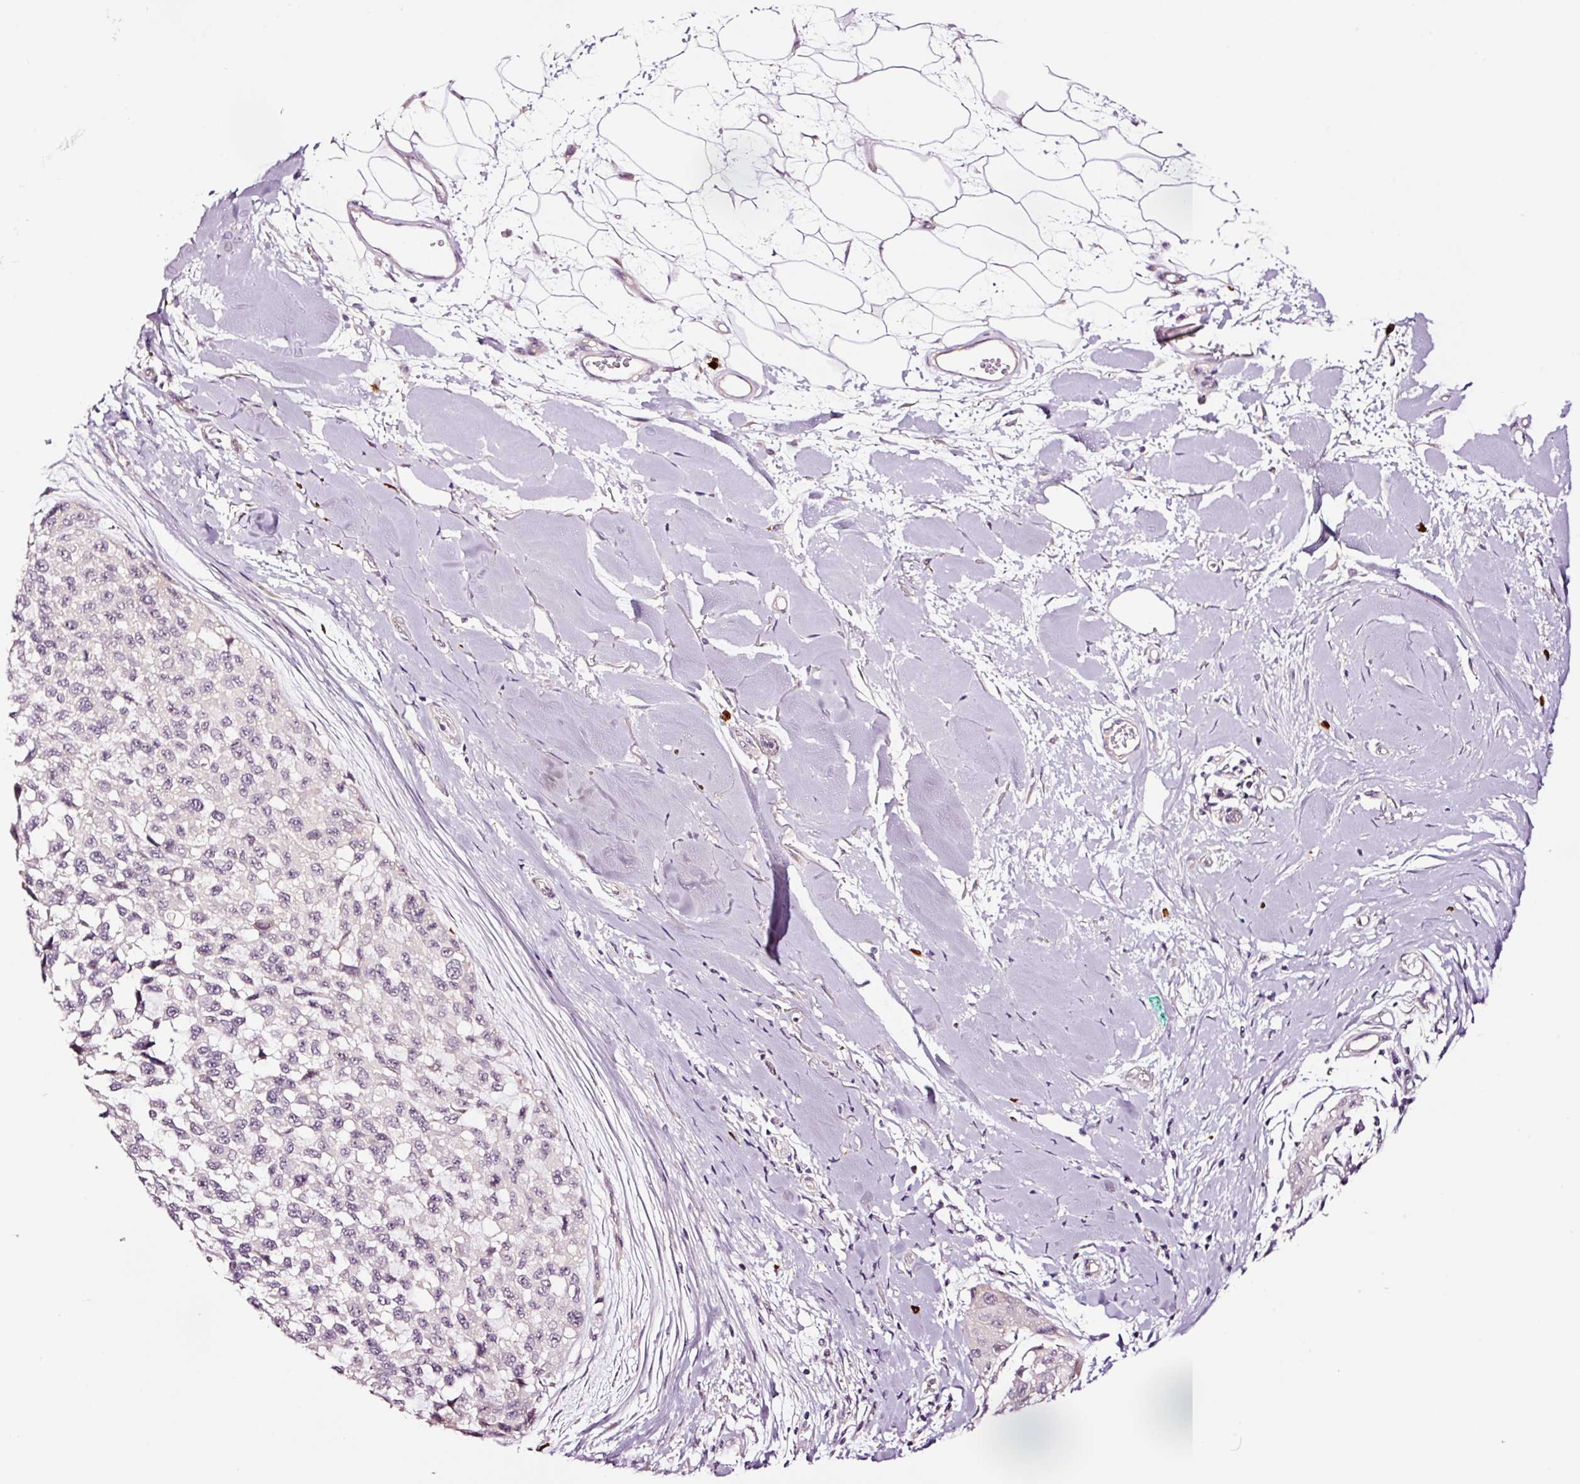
{"staining": {"intensity": "negative", "quantity": "none", "location": "none"}, "tissue": "melanoma", "cell_type": "Tumor cells", "image_type": "cancer", "snomed": [{"axis": "morphology", "description": "Malignant melanoma, NOS"}, {"axis": "topography", "description": "Skin"}], "caption": "A histopathology image of melanoma stained for a protein shows no brown staining in tumor cells.", "gene": "UTP14A", "patient": {"sex": "male", "age": 62}}